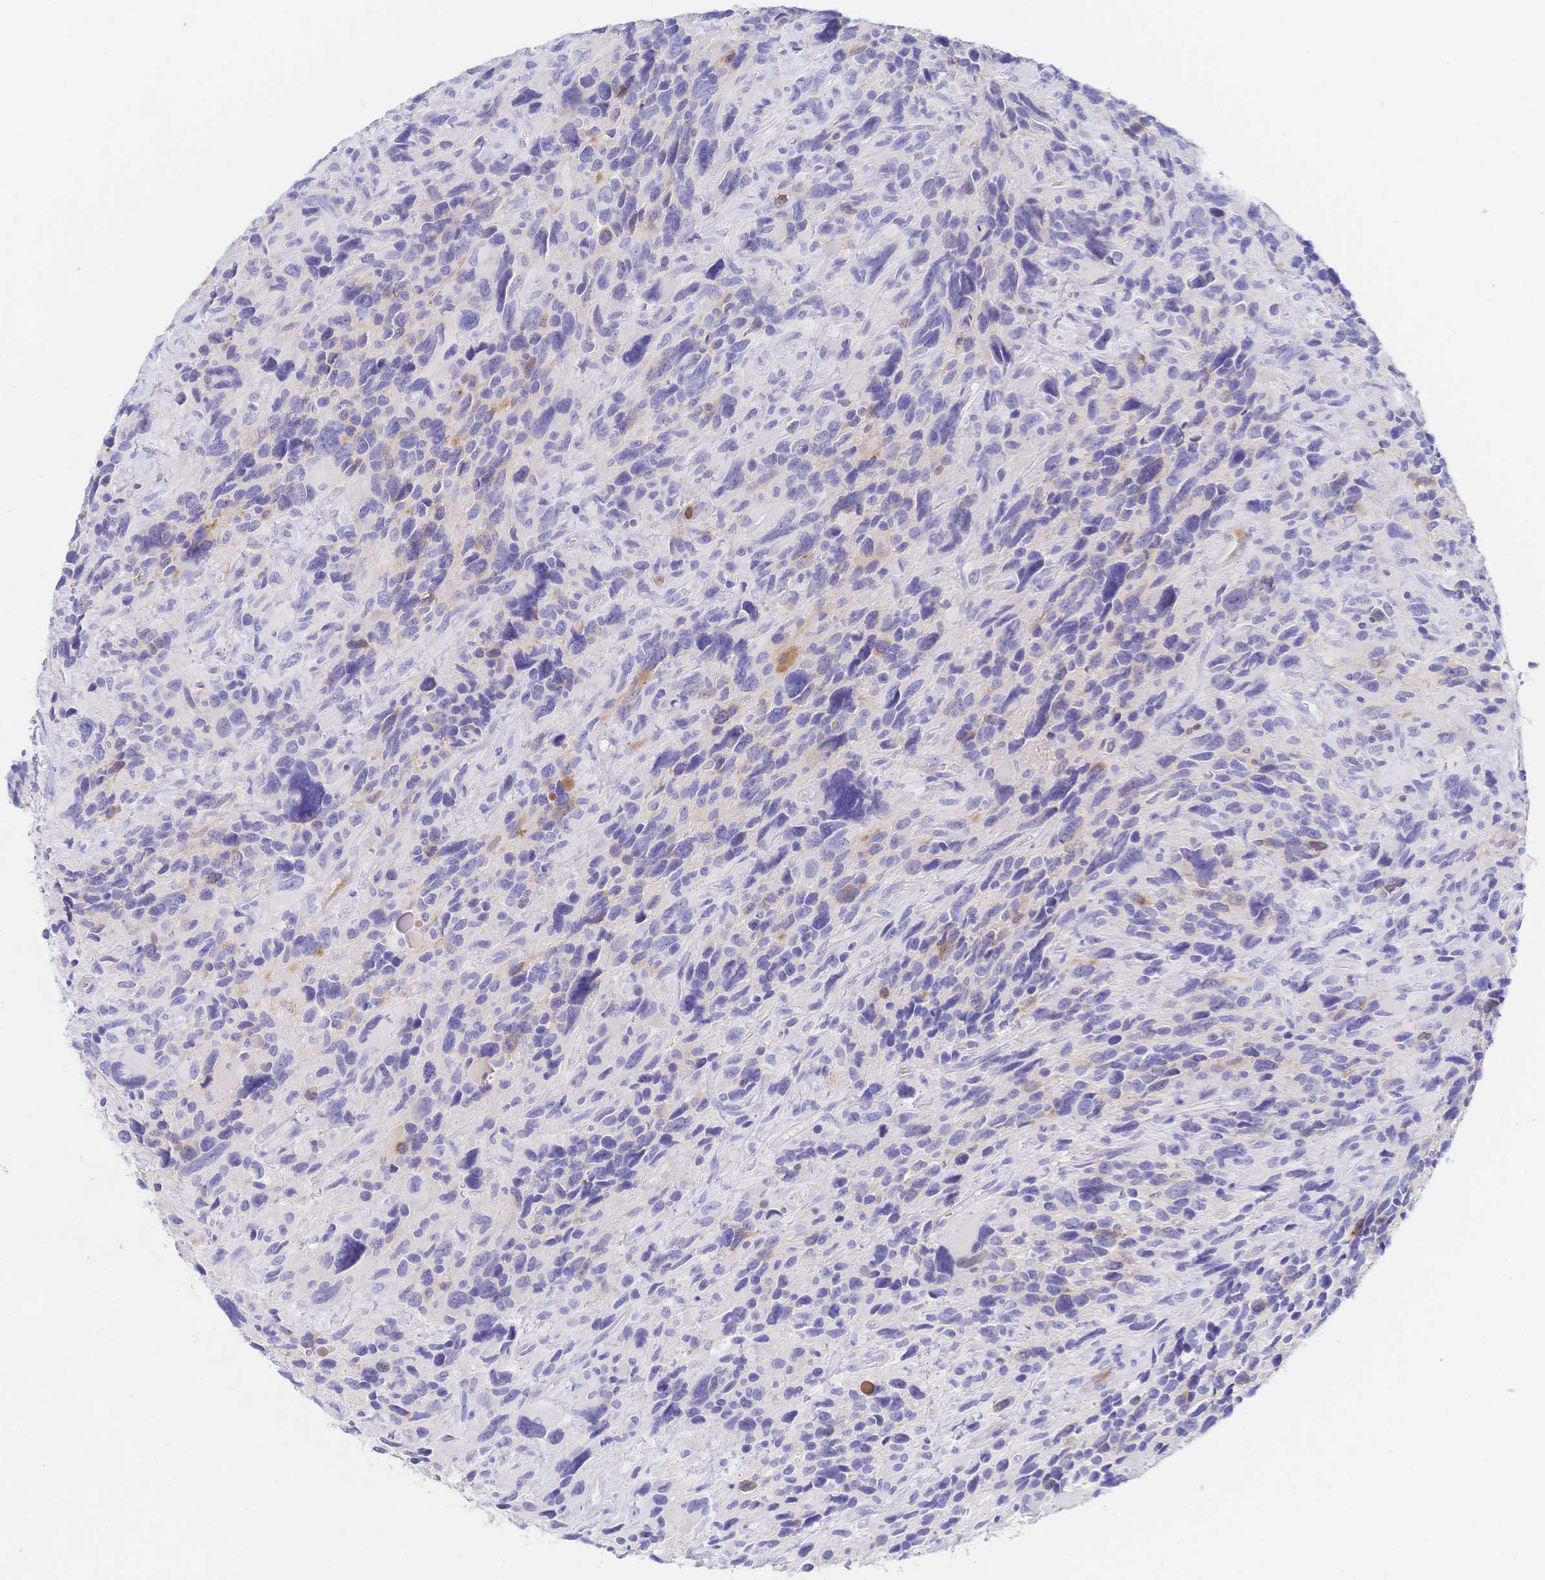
{"staining": {"intensity": "negative", "quantity": "none", "location": "none"}, "tissue": "glioma", "cell_type": "Tumor cells", "image_type": "cancer", "snomed": [{"axis": "morphology", "description": "Glioma, malignant, High grade"}, {"axis": "topography", "description": "Brain"}], "caption": "DAB immunohistochemical staining of human glioma reveals no significant positivity in tumor cells.", "gene": "RRM1", "patient": {"sex": "male", "age": 46}}